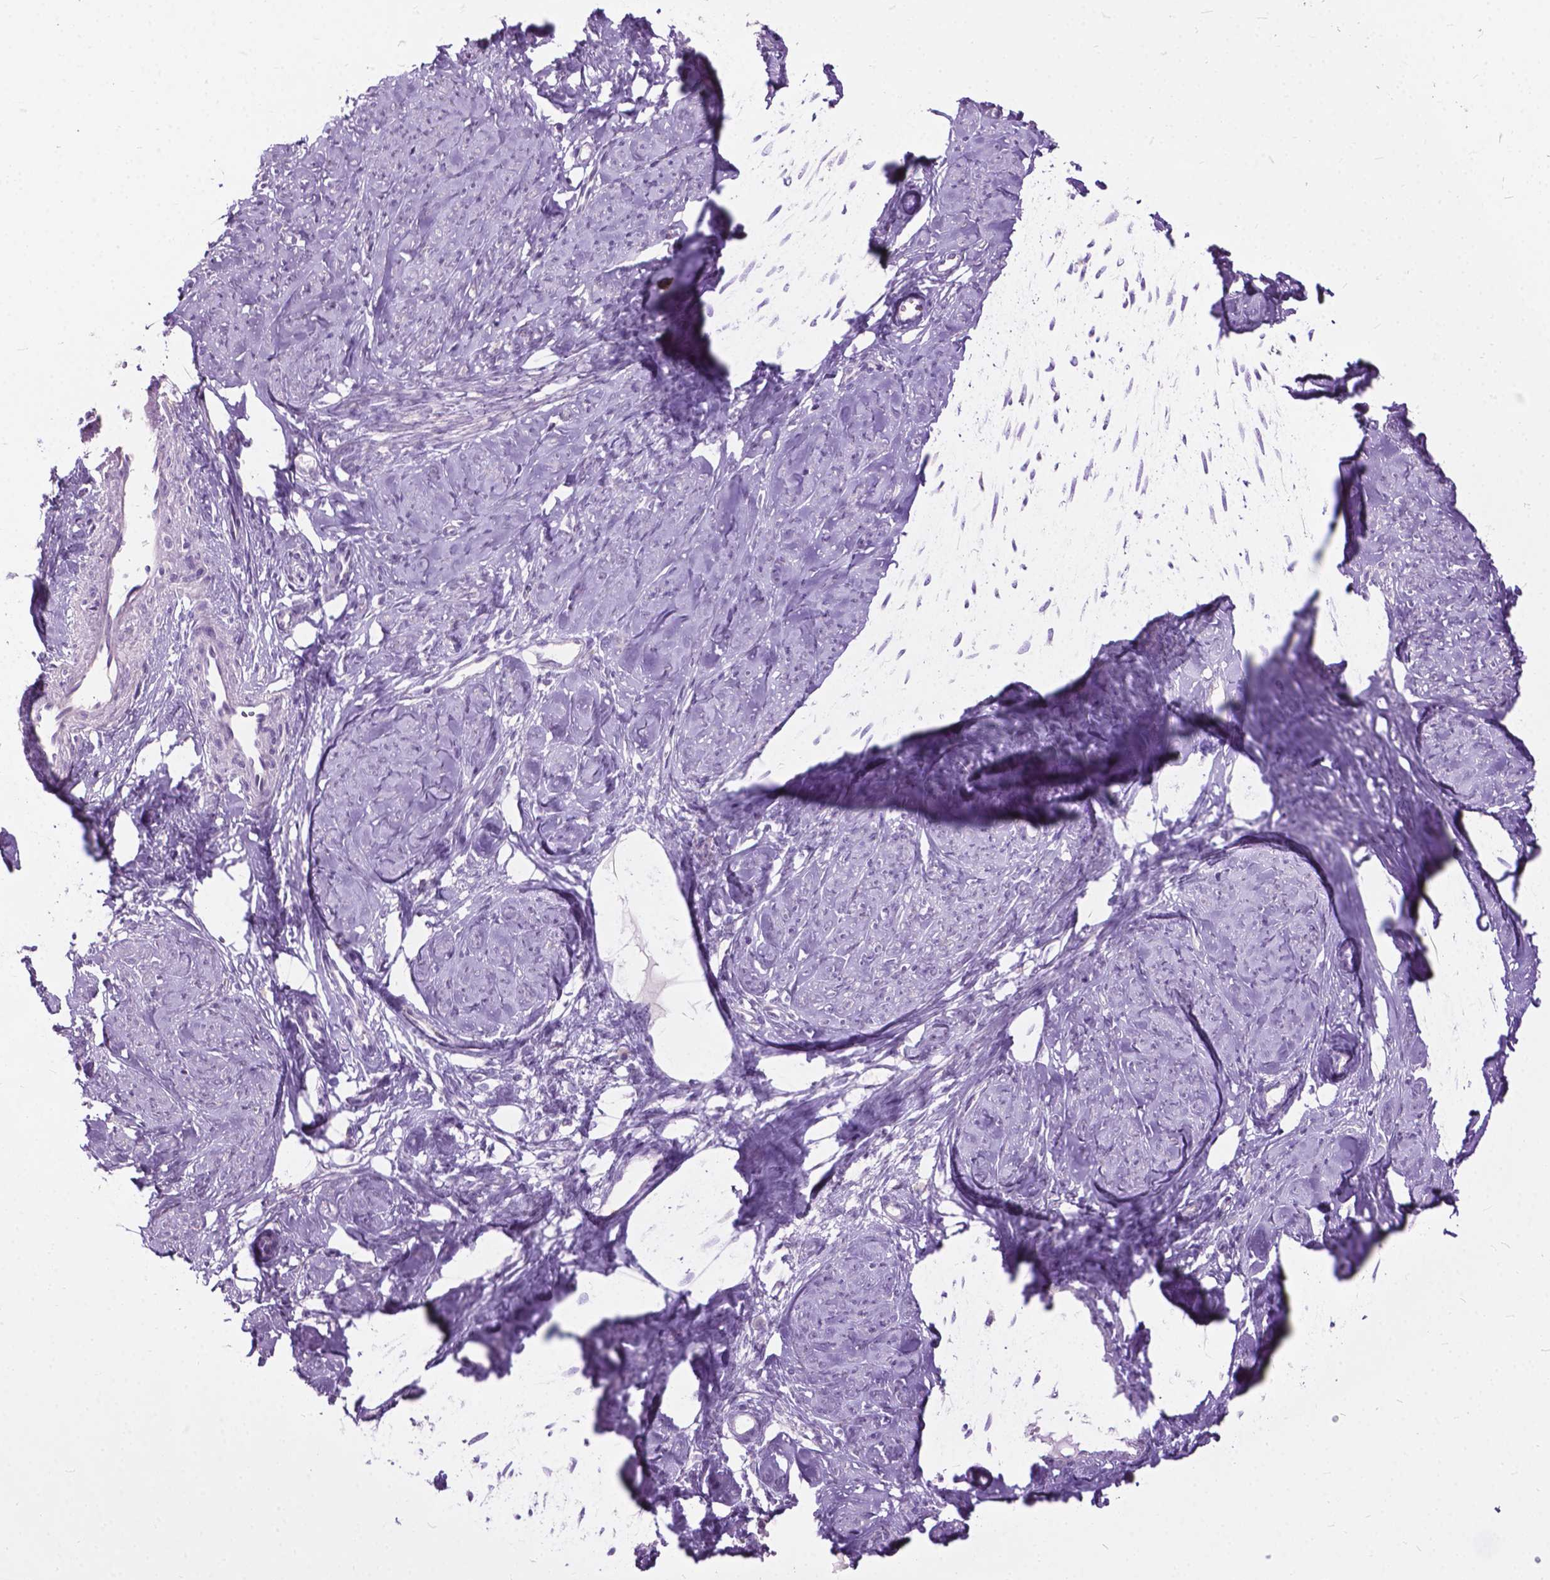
{"staining": {"intensity": "negative", "quantity": "none", "location": "none"}, "tissue": "smooth muscle", "cell_type": "Smooth muscle cells", "image_type": "normal", "snomed": [{"axis": "morphology", "description": "Normal tissue, NOS"}, {"axis": "topography", "description": "Smooth muscle"}], "caption": "Immunohistochemistry (IHC) of benign human smooth muscle demonstrates no positivity in smooth muscle cells. The staining was performed using DAB (3,3'-diaminobenzidine) to visualize the protein expression in brown, while the nuclei were stained in blue with hematoxylin (Magnification: 20x).", "gene": "PRR35", "patient": {"sex": "female", "age": 48}}